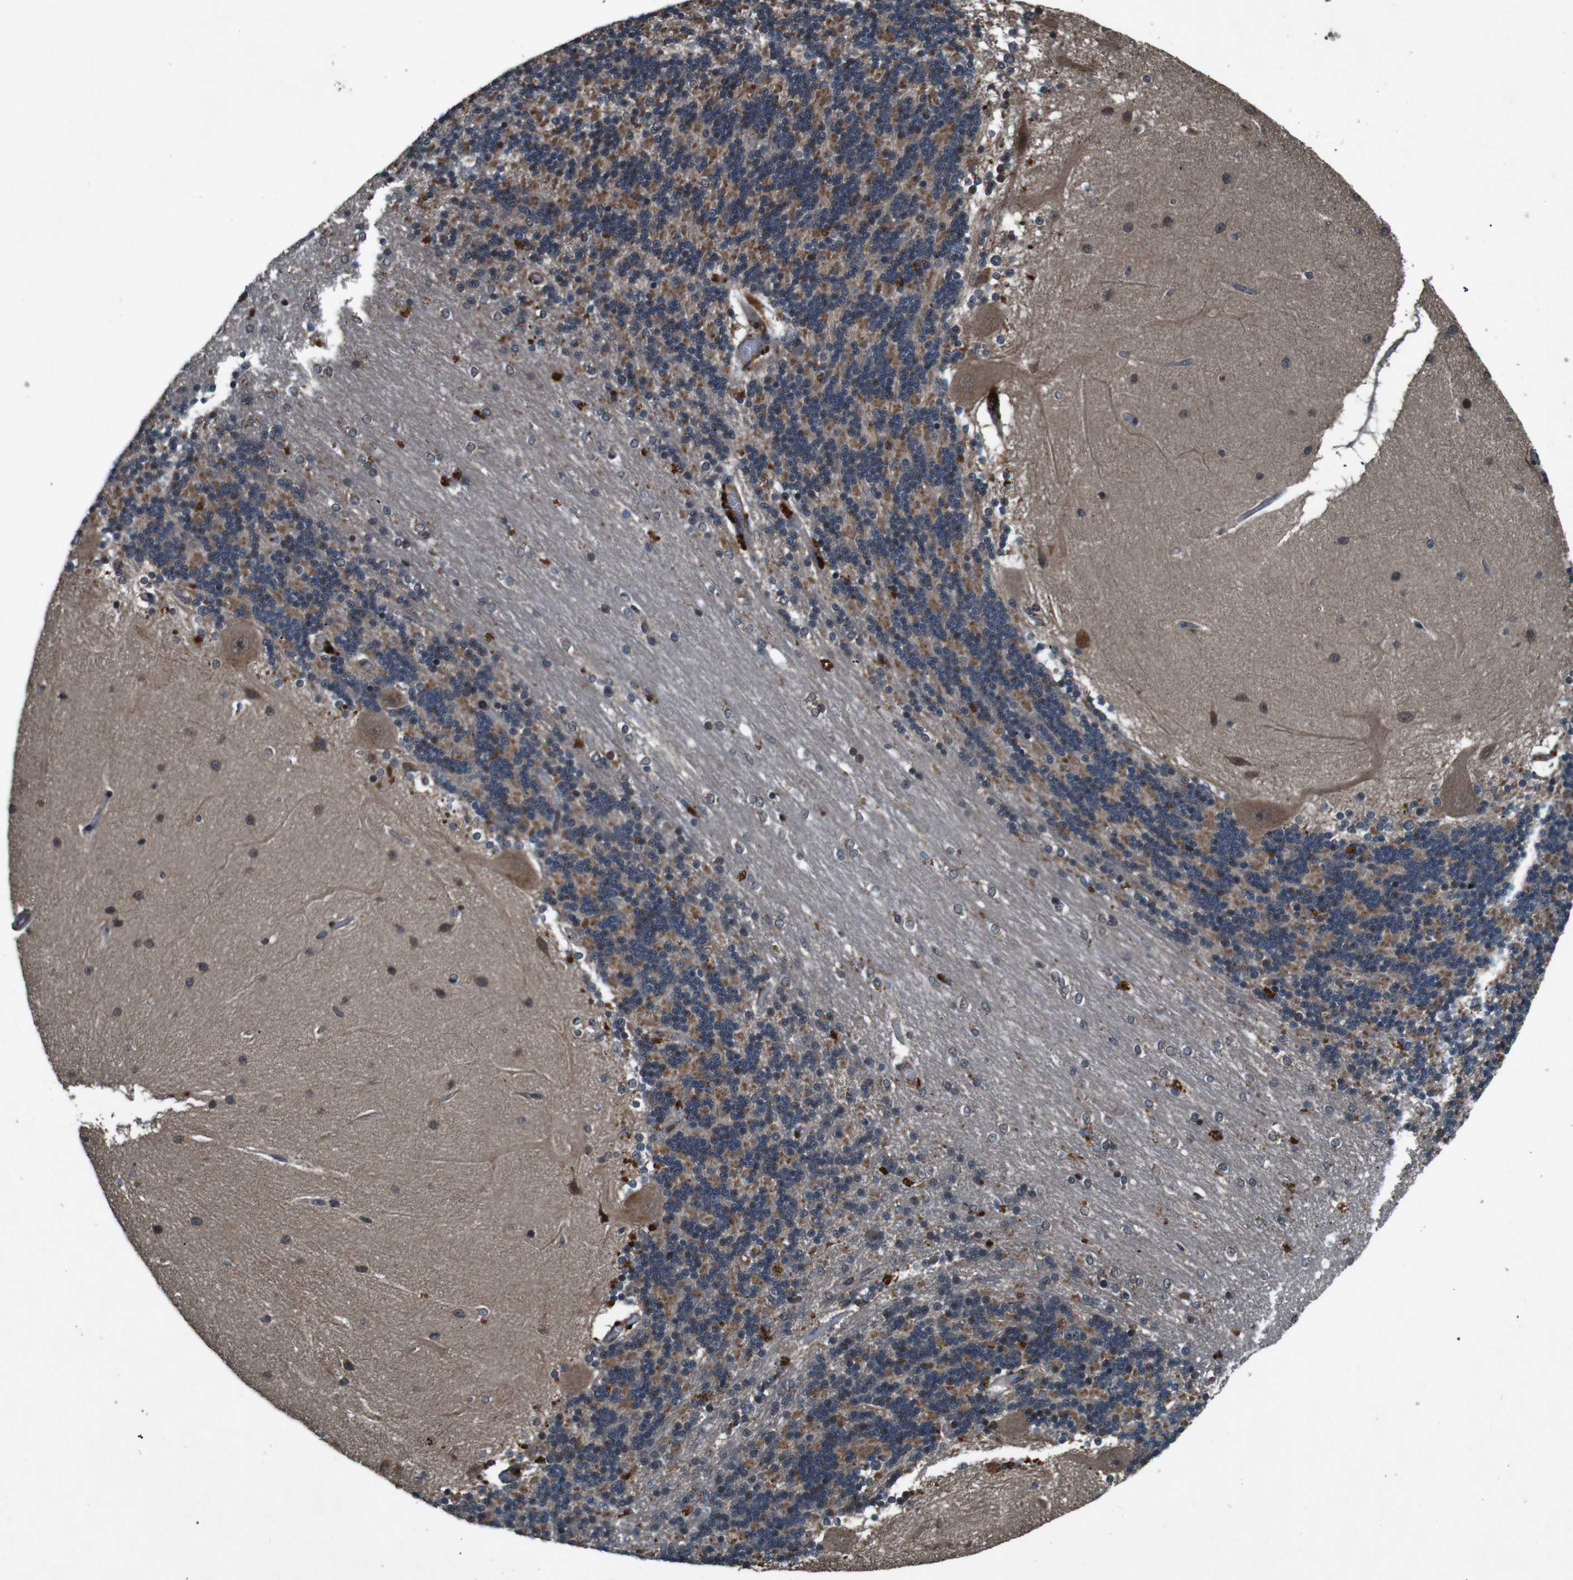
{"staining": {"intensity": "moderate", "quantity": "25%-75%", "location": "cytoplasmic/membranous"}, "tissue": "cerebellum", "cell_type": "Cells in granular layer", "image_type": "normal", "snomed": [{"axis": "morphology", "description": "Normal tissue, NOS"}, {"axis": "topography", "description": "Cerebellum"}], "caption": "A high-resolution photomicrograph shows IHC staining of benign cerebellum, which displays moderate cytoplasmic/membranous positivity in about 25%-75% of cells in granular layer.", "gene": "SOCS1", "patient": {"sex": "female", "age": 54}}